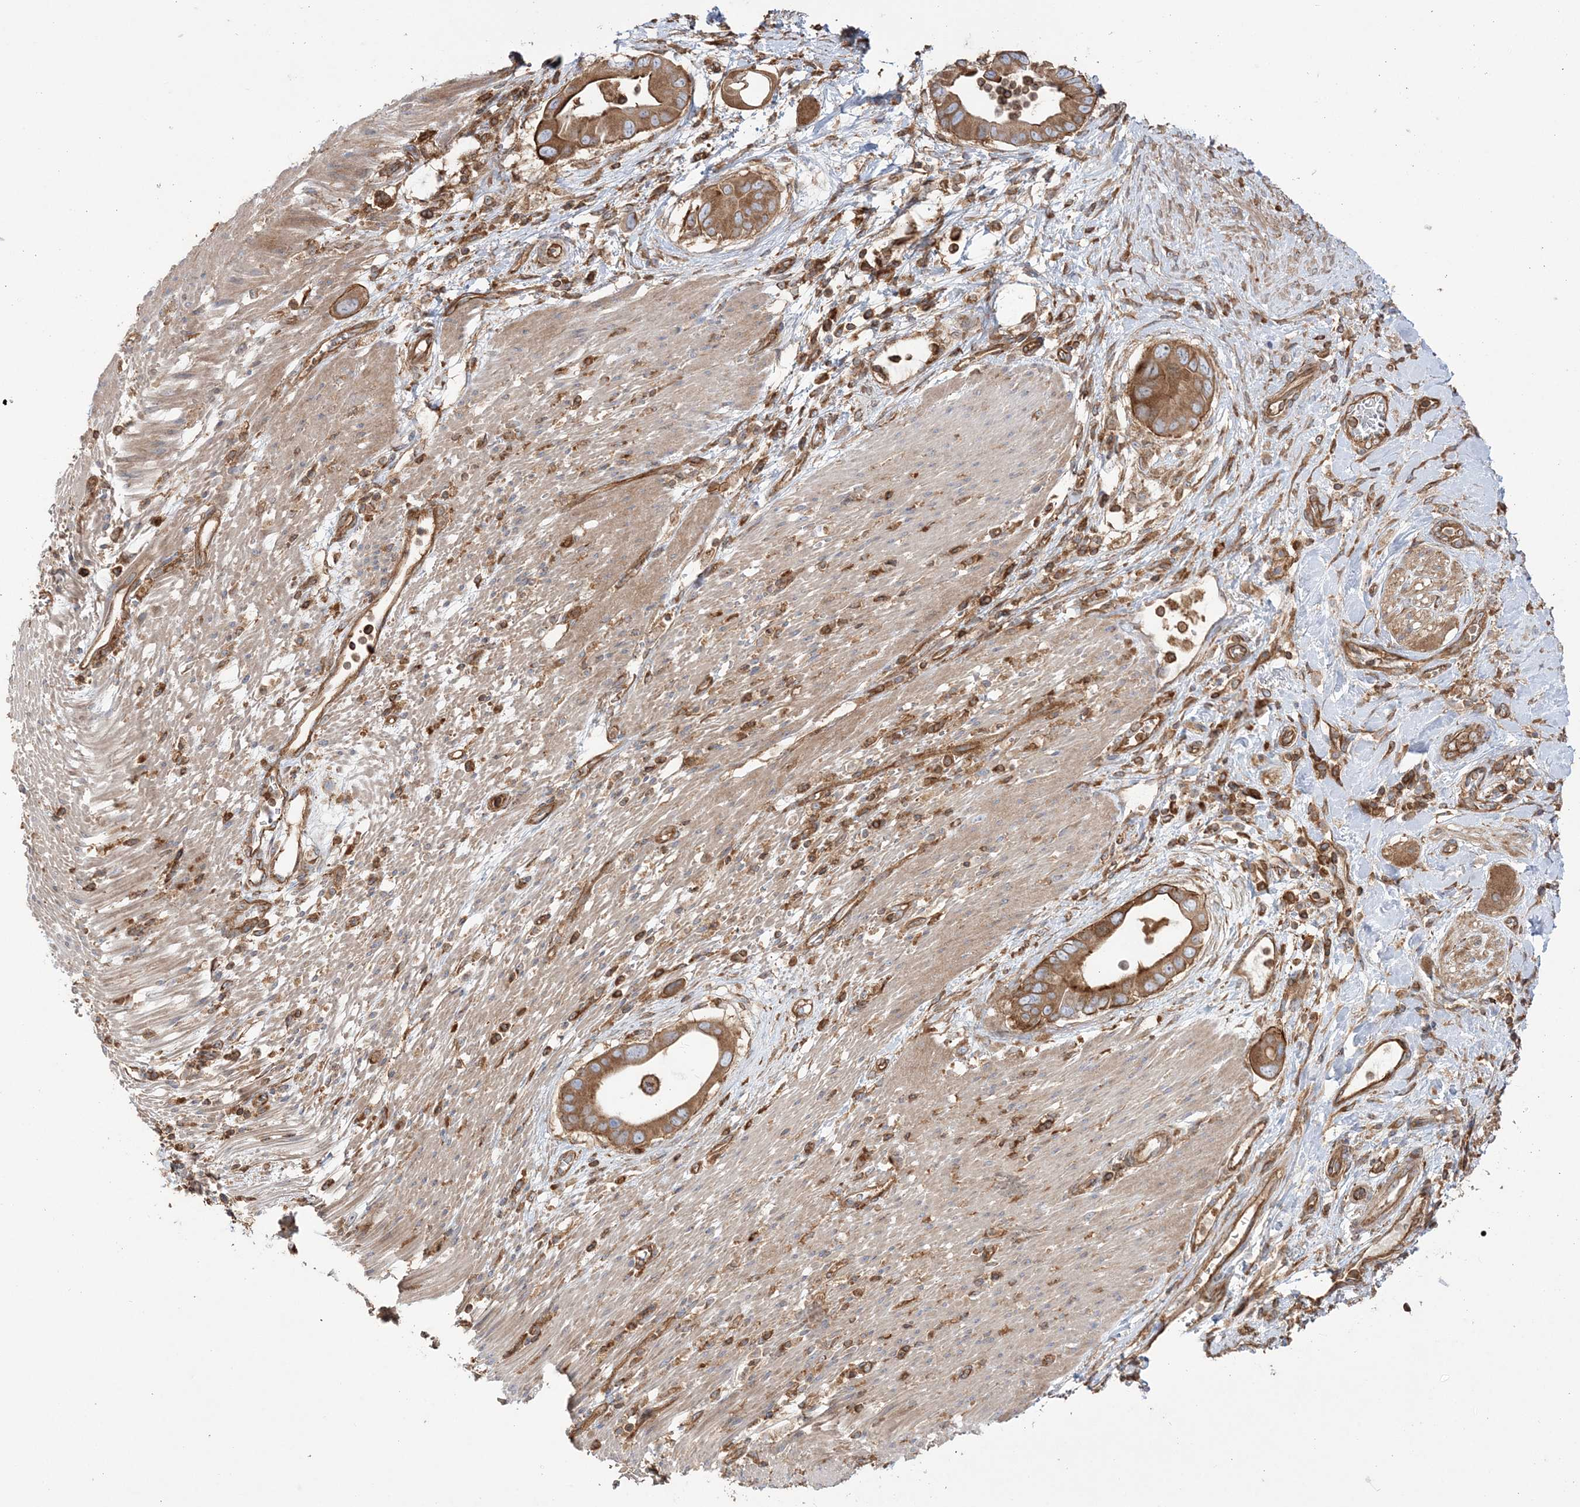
{"staining": {"intensity": "strong", "quantity": ">75%", "location": "cytoplasmic/membranous"}, "tissue": "pancreatic cancer", "cell_type": "Tumor cells", "image_type": "cancer", "snomed": [{"axis": "morphology", "description": "Adenocarcinoma, NOS"}, {"axis": "topography", "description": "Pancreas"}], "caption": "Immunohistochemical staining of adenocarcinoma (pancreatic) exhibits strong cytoplasmic/membranous protein positivity in approximately >75% of tumor cells. The staining was performed using DAB (3,3'-diaminobenzidine), with brown indicating positive protein expression. Nuclei are stained blue with hematoxylin.", "gene": "TBC1D5", "patient": {"sex": "male", "age": 68}}